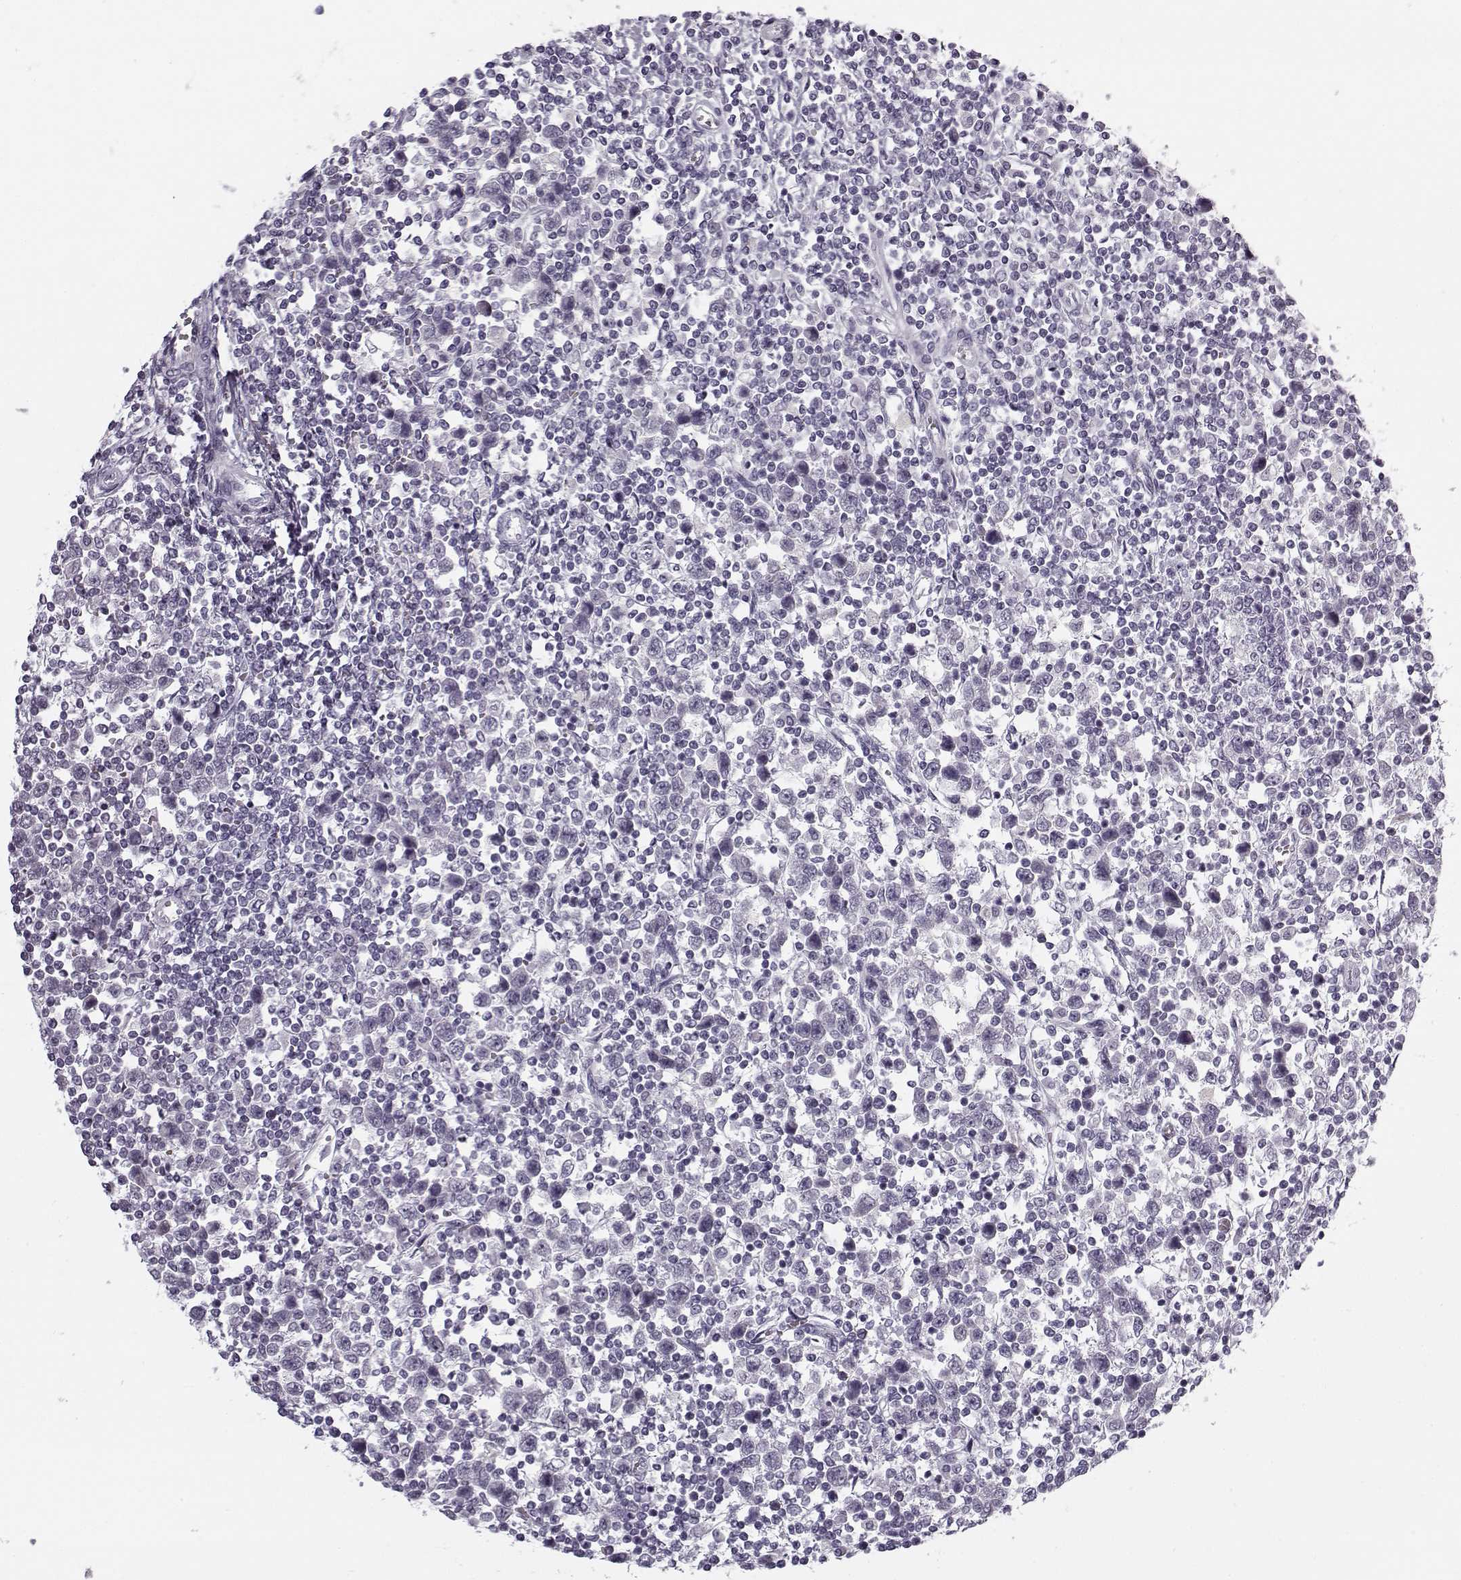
{"staining": {"intensity": "negative", "quantity": "none", "location": "none"}, "tissue": "testis cancer", "cell_type": "Tumor cells", "image_type": "cancer", "snomed": [{"axis": "morphology", "description": "Normal tissue, NOS"}, {"axis": "morphology", "description": "Seminoma, NOS"}, {"axis": "topography", "description": "Testis"}, {"axis": "topography", "description": "Epididymis"}], "caption": "High magnification brightfield microscopy of seminoma (testis) stained with DAB (3,3'-diaminobenzidine) (brown) and counterstained with hematoxylin (blue): tumor cells show no significant expression.", "gene": "SNCA", "patient": {"sex": "male", "age": 34}}